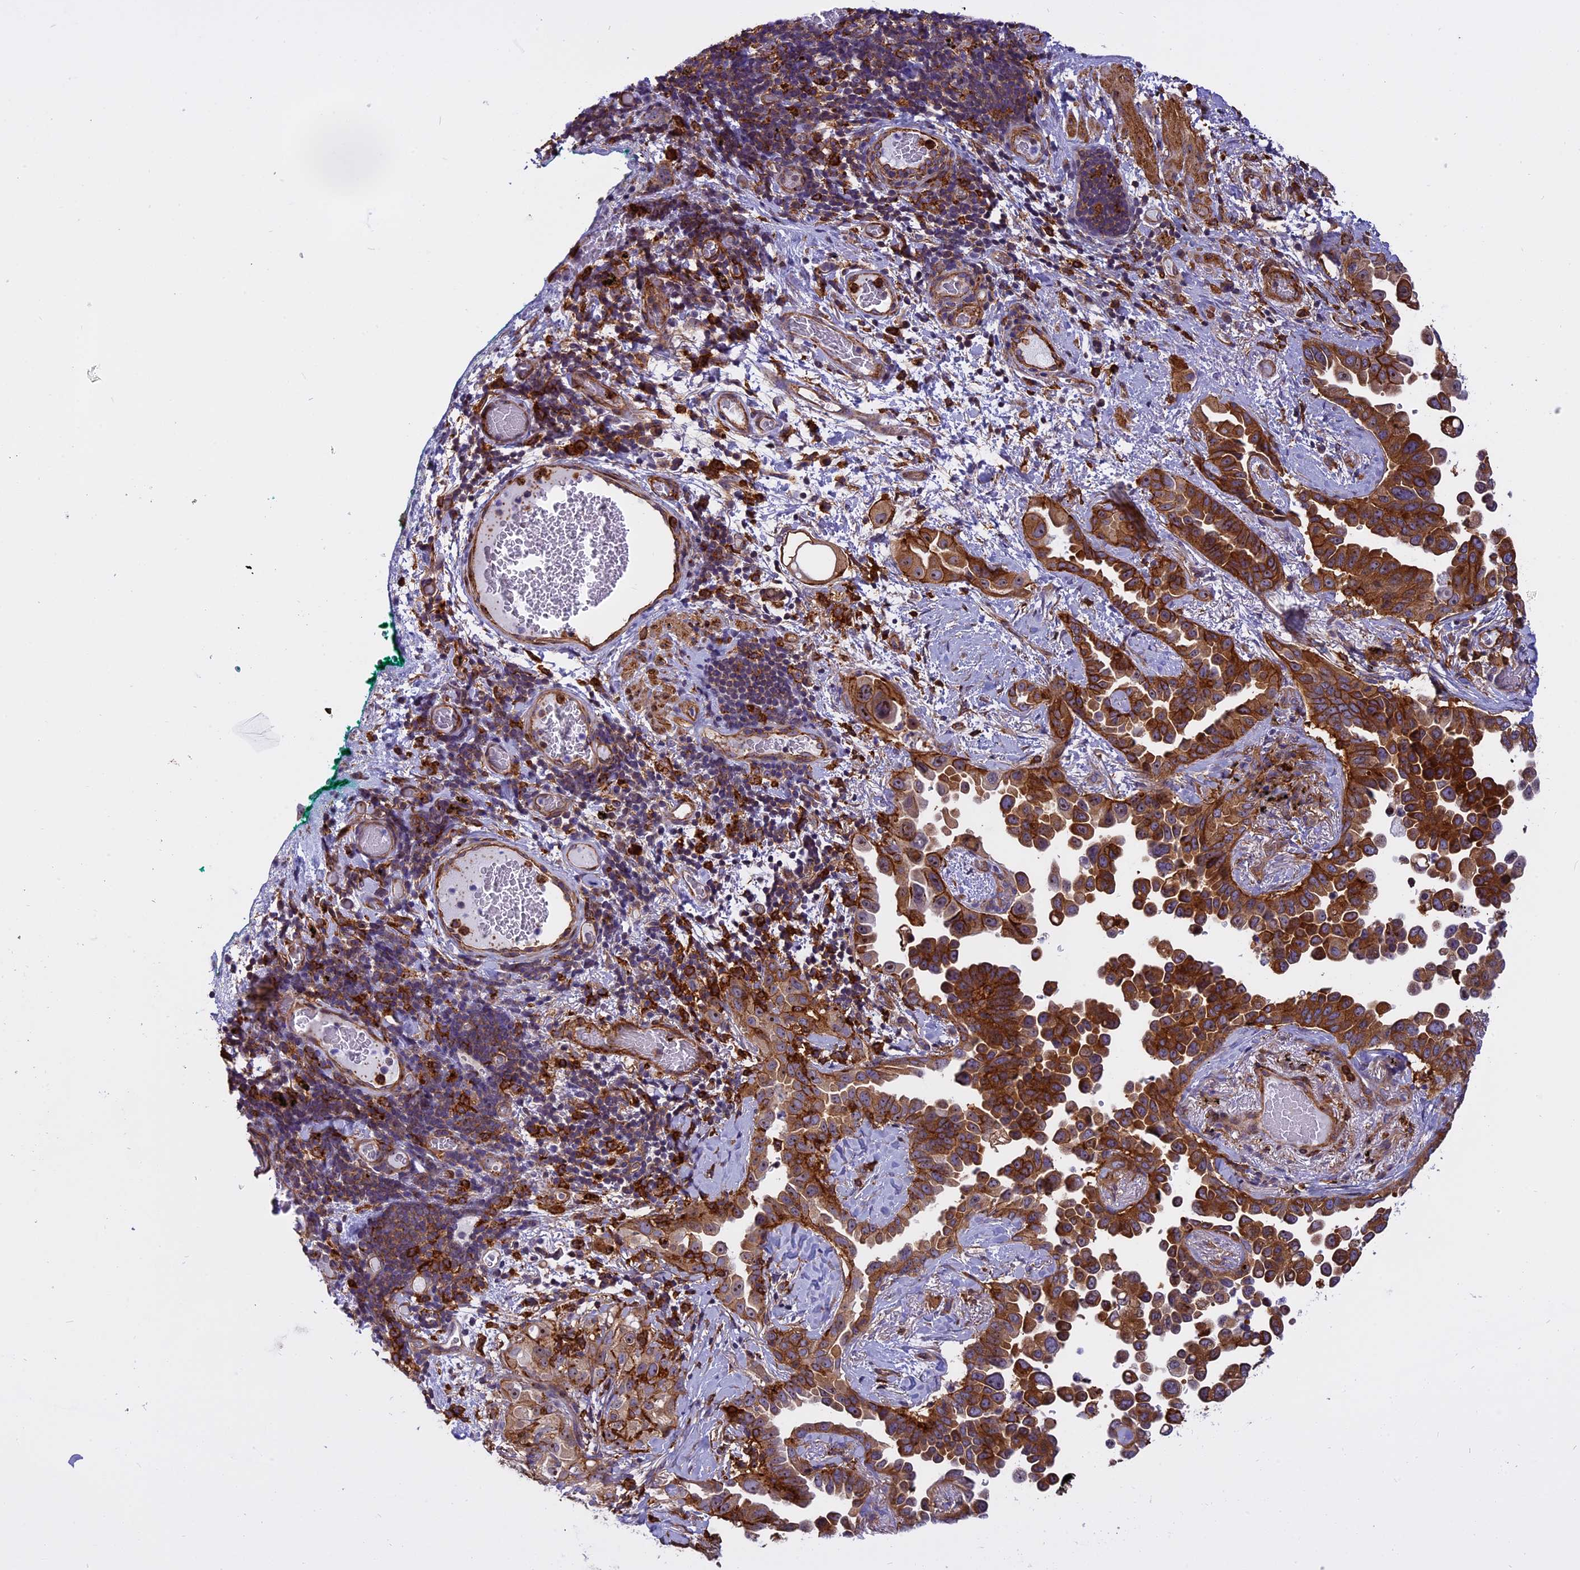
{"staining": {"intensity": "strong", "quantity": "25%-75%", "location": "cytoplasmic/membranous"}, "tissue": "lung cancer", "cell_type": "Tumor cells", "image_type": "cancer", "snomed": [{"axis": "morphology", "description": "Adenocarcinoma, NOS"}, {"axis": "topography", "description": "Lung"}], "caption": "Lung cancer stained with a brown dye shows strong cytoplasmic/membranous positive positivity in about 25%-75% of tumor cells.", "gene": "EHBP1L1", "patient": {"sex": "female", "age": 67}}